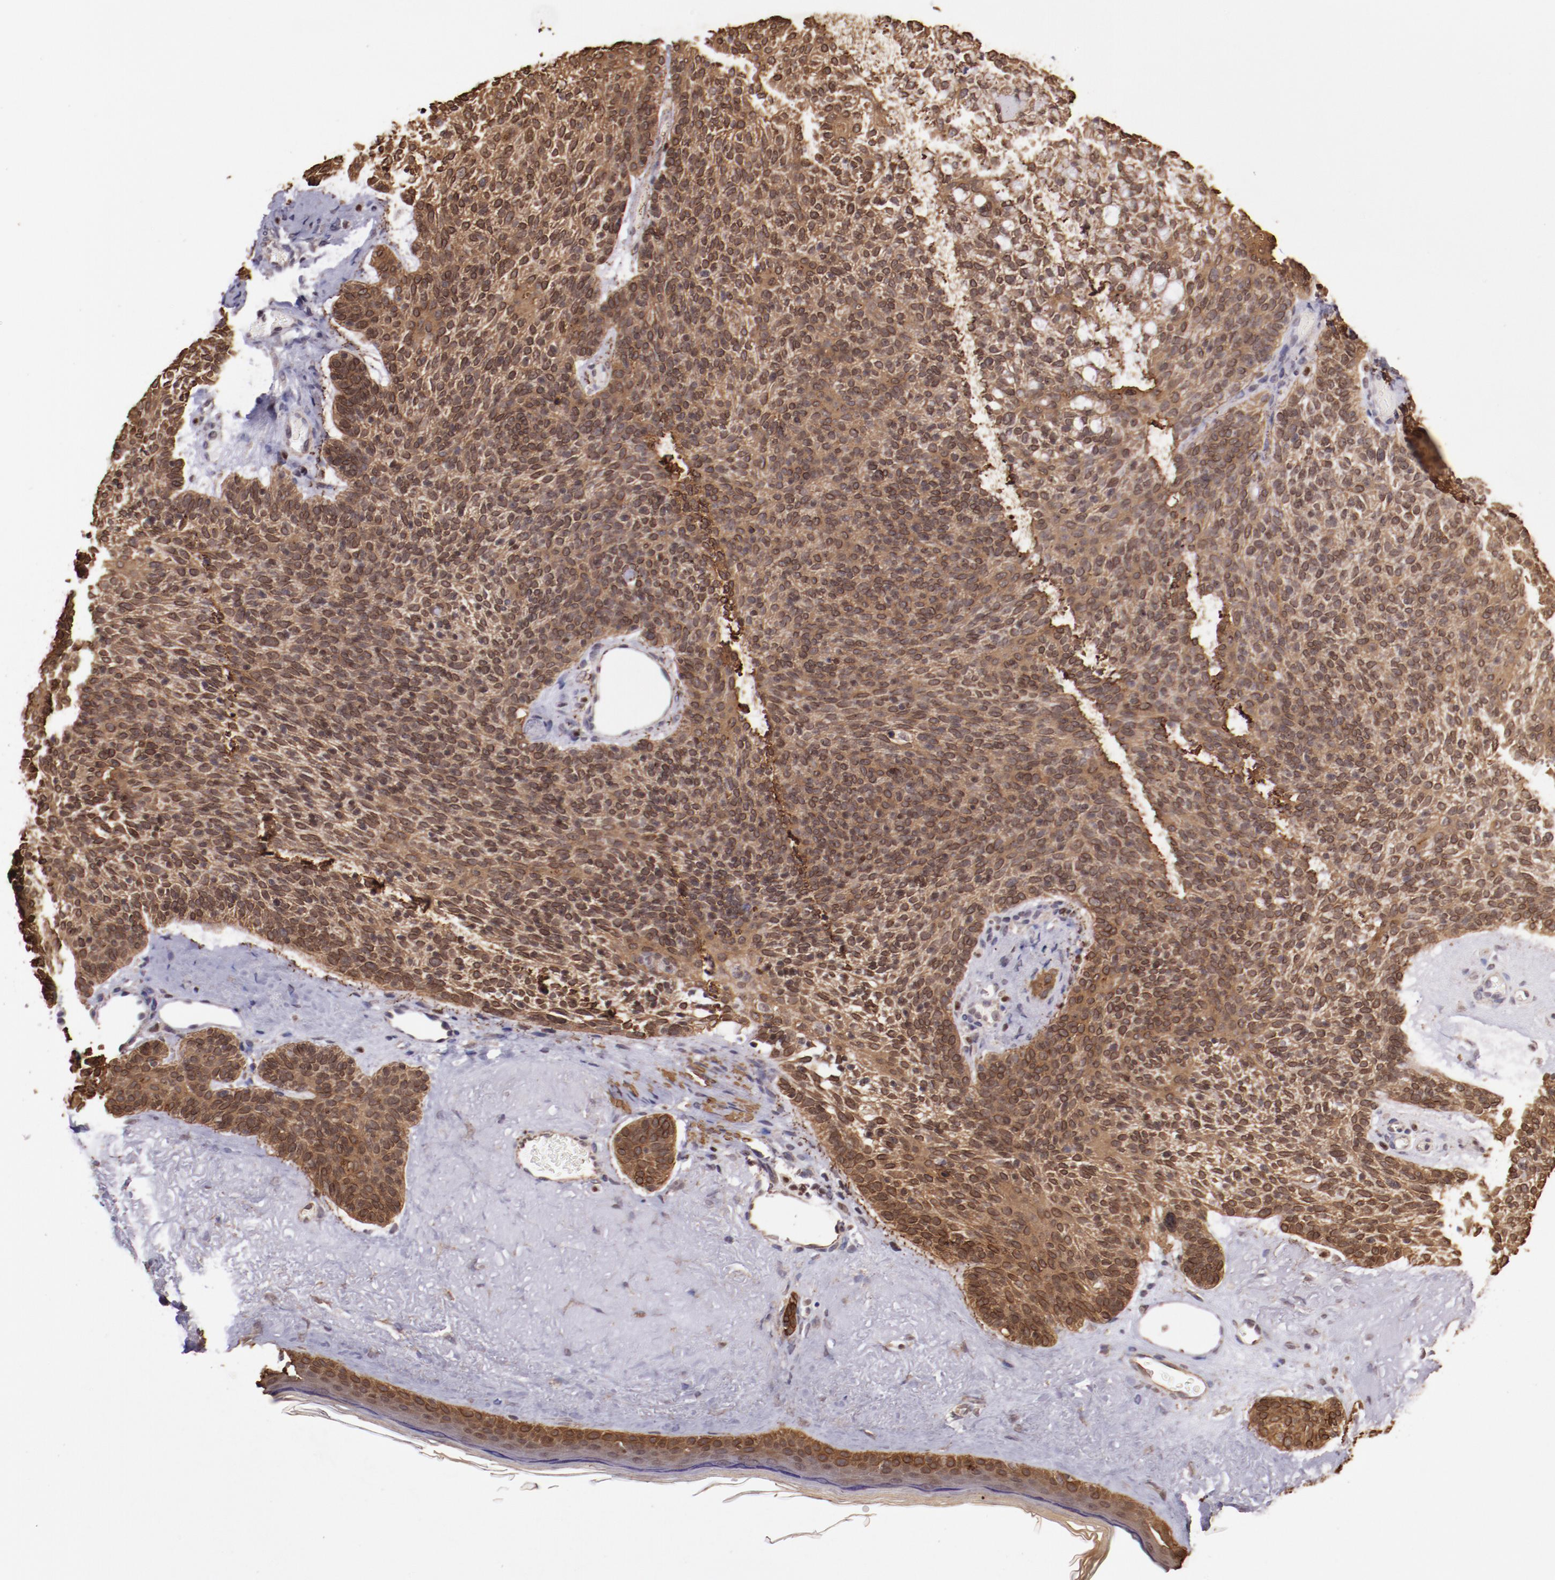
{"staining": {"intensity": "moderate", "quantity": ">75%", "location": "cytoplasmic/membranous"}, "tissue": "skin cancer", "cell_type": "Tumor cells", "image_type": "cancer", "snomed": [{"axis": "morphology", "description": "Normal tissue, NOS"}, {"axis": "morphology", "description": "Basal cell carcinoma"}, {"axis": "topography", "description": "Skin"}], "caption": "Basal cell carcinoma (skin) was stained to show a protein in brown. There is medium levels of moderate cytoplasmic/membranous staining in approximately >75% of tumor cells. (IHC, brightfield microscopy, high magnification).", "gene": "ELF1", "patient": {"sex": "female", "age": 70}}